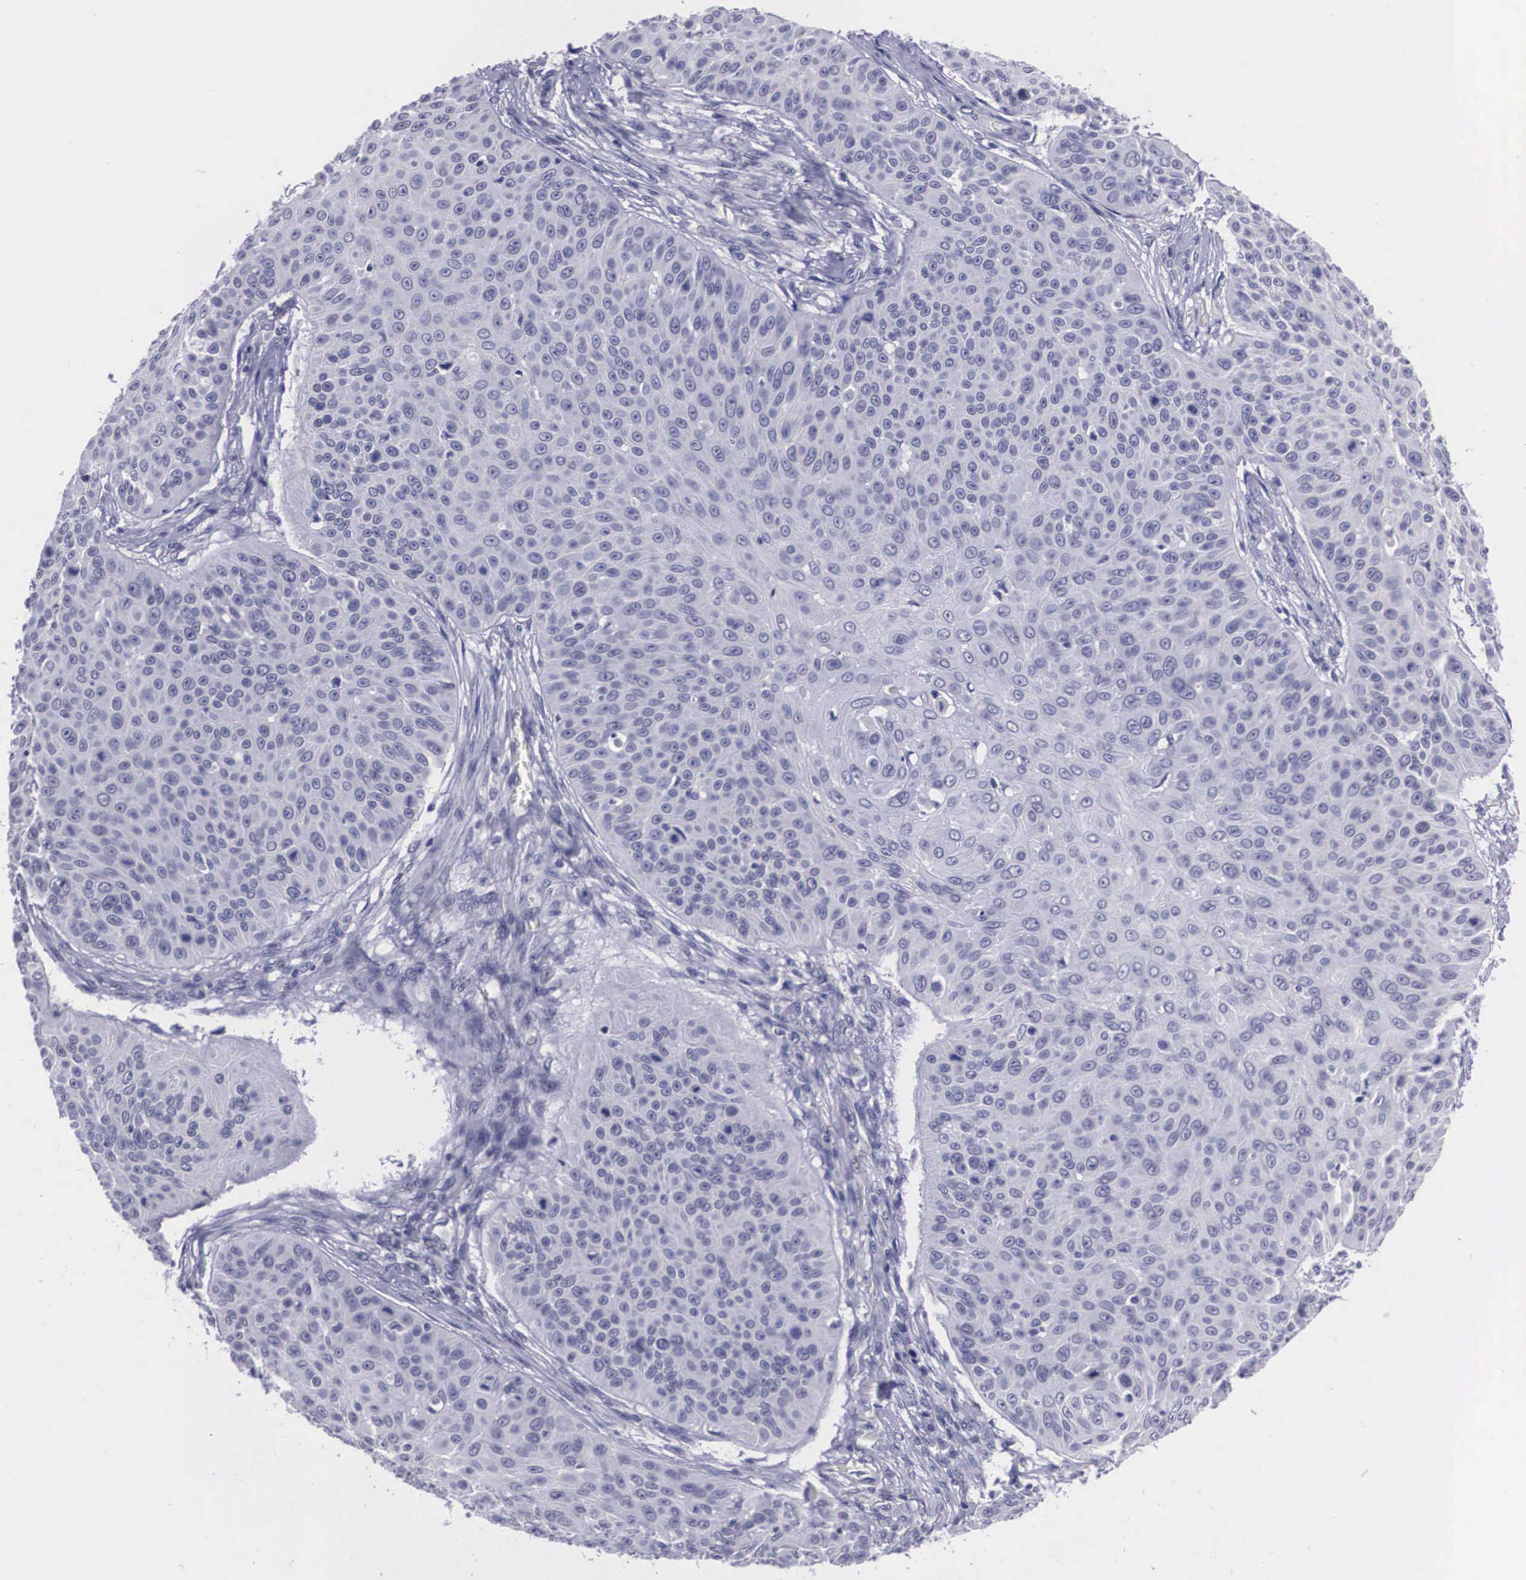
{"staining": {"intensity": "negative", "quantity": "none", "location": "none"}, "tissue": "skin cancer", "cell_type": "Tumor cells", "image_type": "cancer", "snomed": [{"axis": "morphology", "description": "Squamous cell carcinoma, NOS"}, {"axis": "topography", "description": "Skin"}], "caption": "Skin cancer (squamous cell carcinoma) was stained to show a protein in brown. There is no significant expression in tumor cells.", "gene": "C22orf31", "patient": {"sex": "male", "age": 82}}